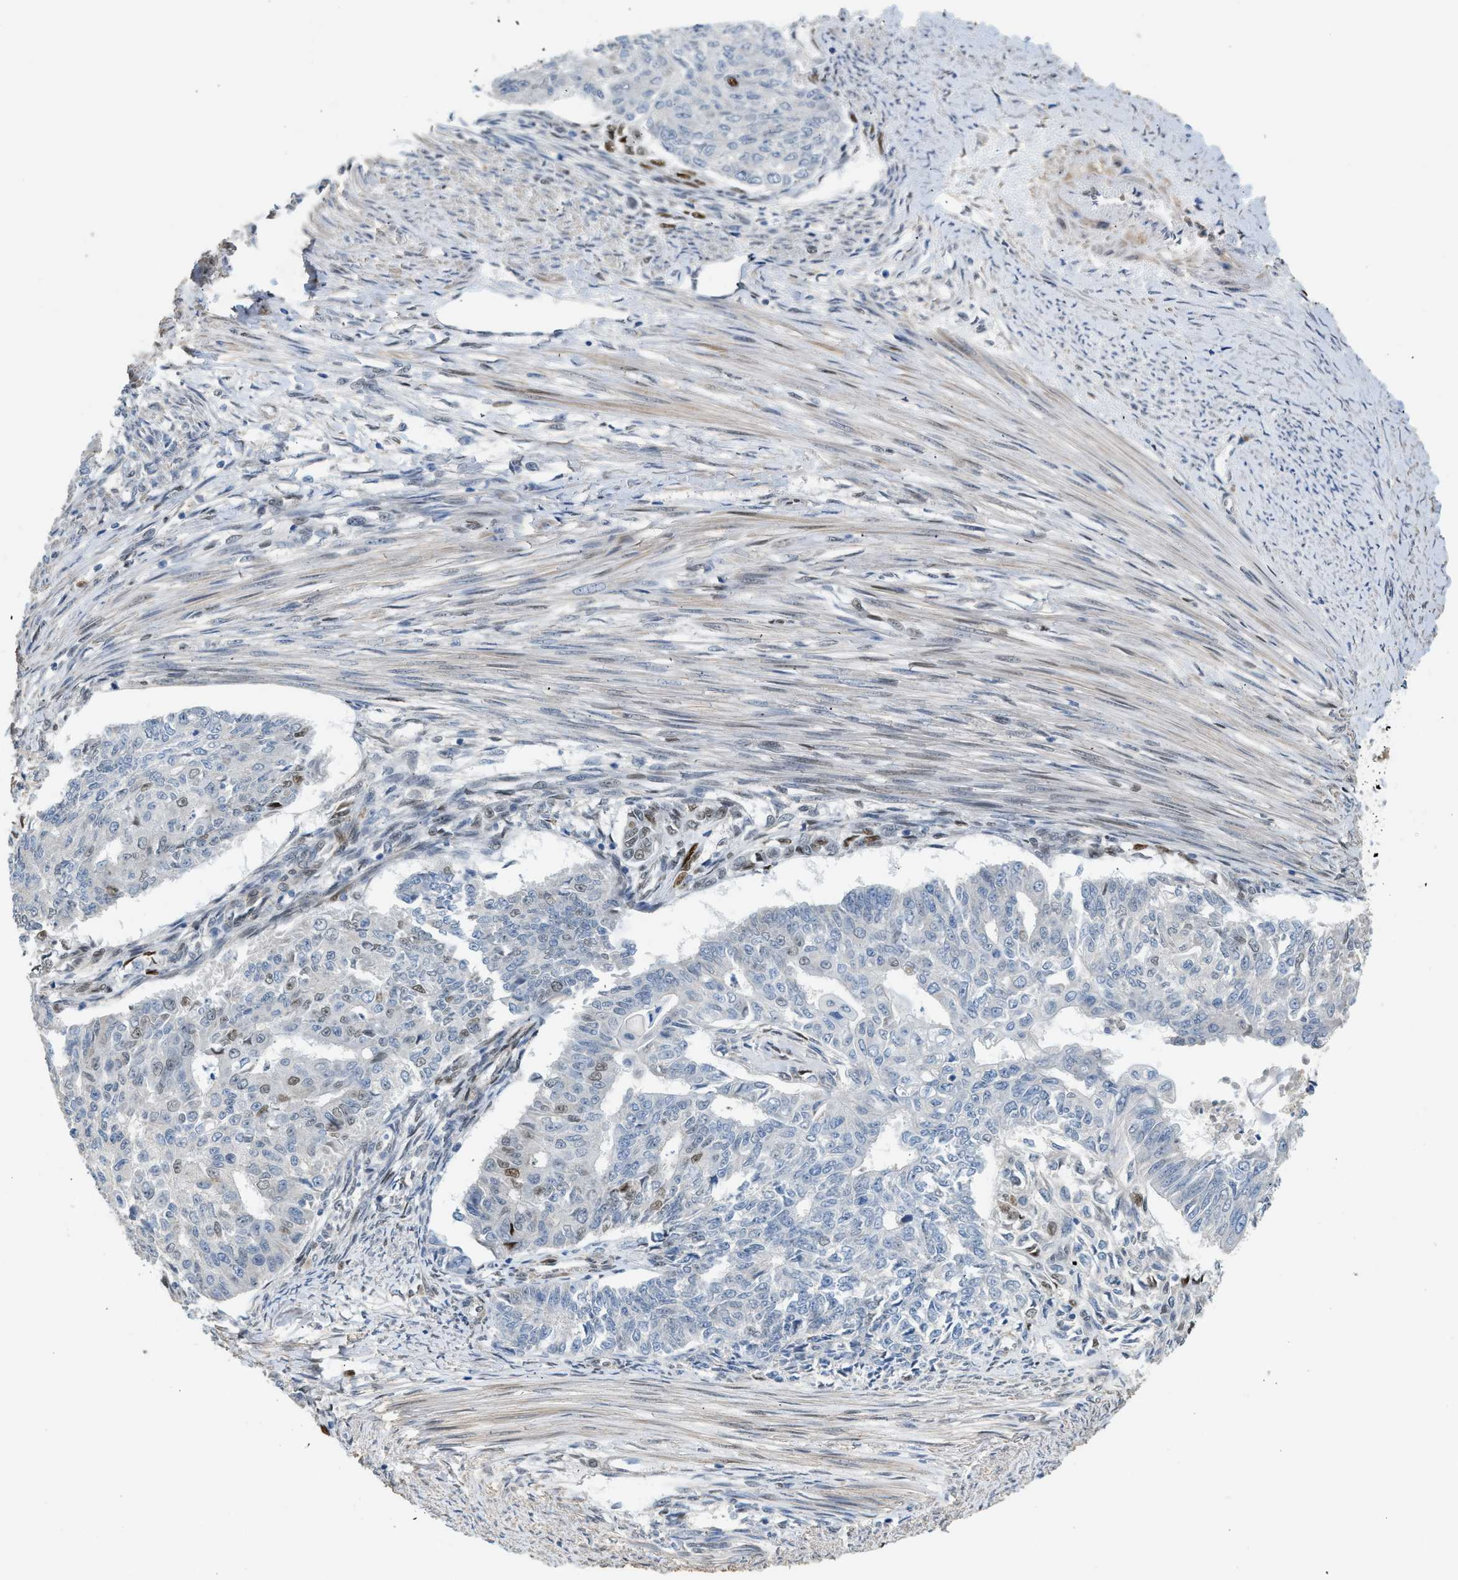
{"staining": {"intensity": "negative", "quantity": "none", "location": "none"}, "tissue": "endometrial cancer", "cell_type": "Tumor cells", "image_type": "cancer", "snomed": [{"axis": "morphology", "description": "Adenocarcinoma, NOS"}, {"axis": "topography", "description": "Endometrium"}], "caption": "This is an immunohistochemistry histopathology image of endometrial cancer (adenocarcinoma). There is no positivity in tumor cells.", "gene": "ZBTB20", "patient": {"sex": "female", "age": 32}}